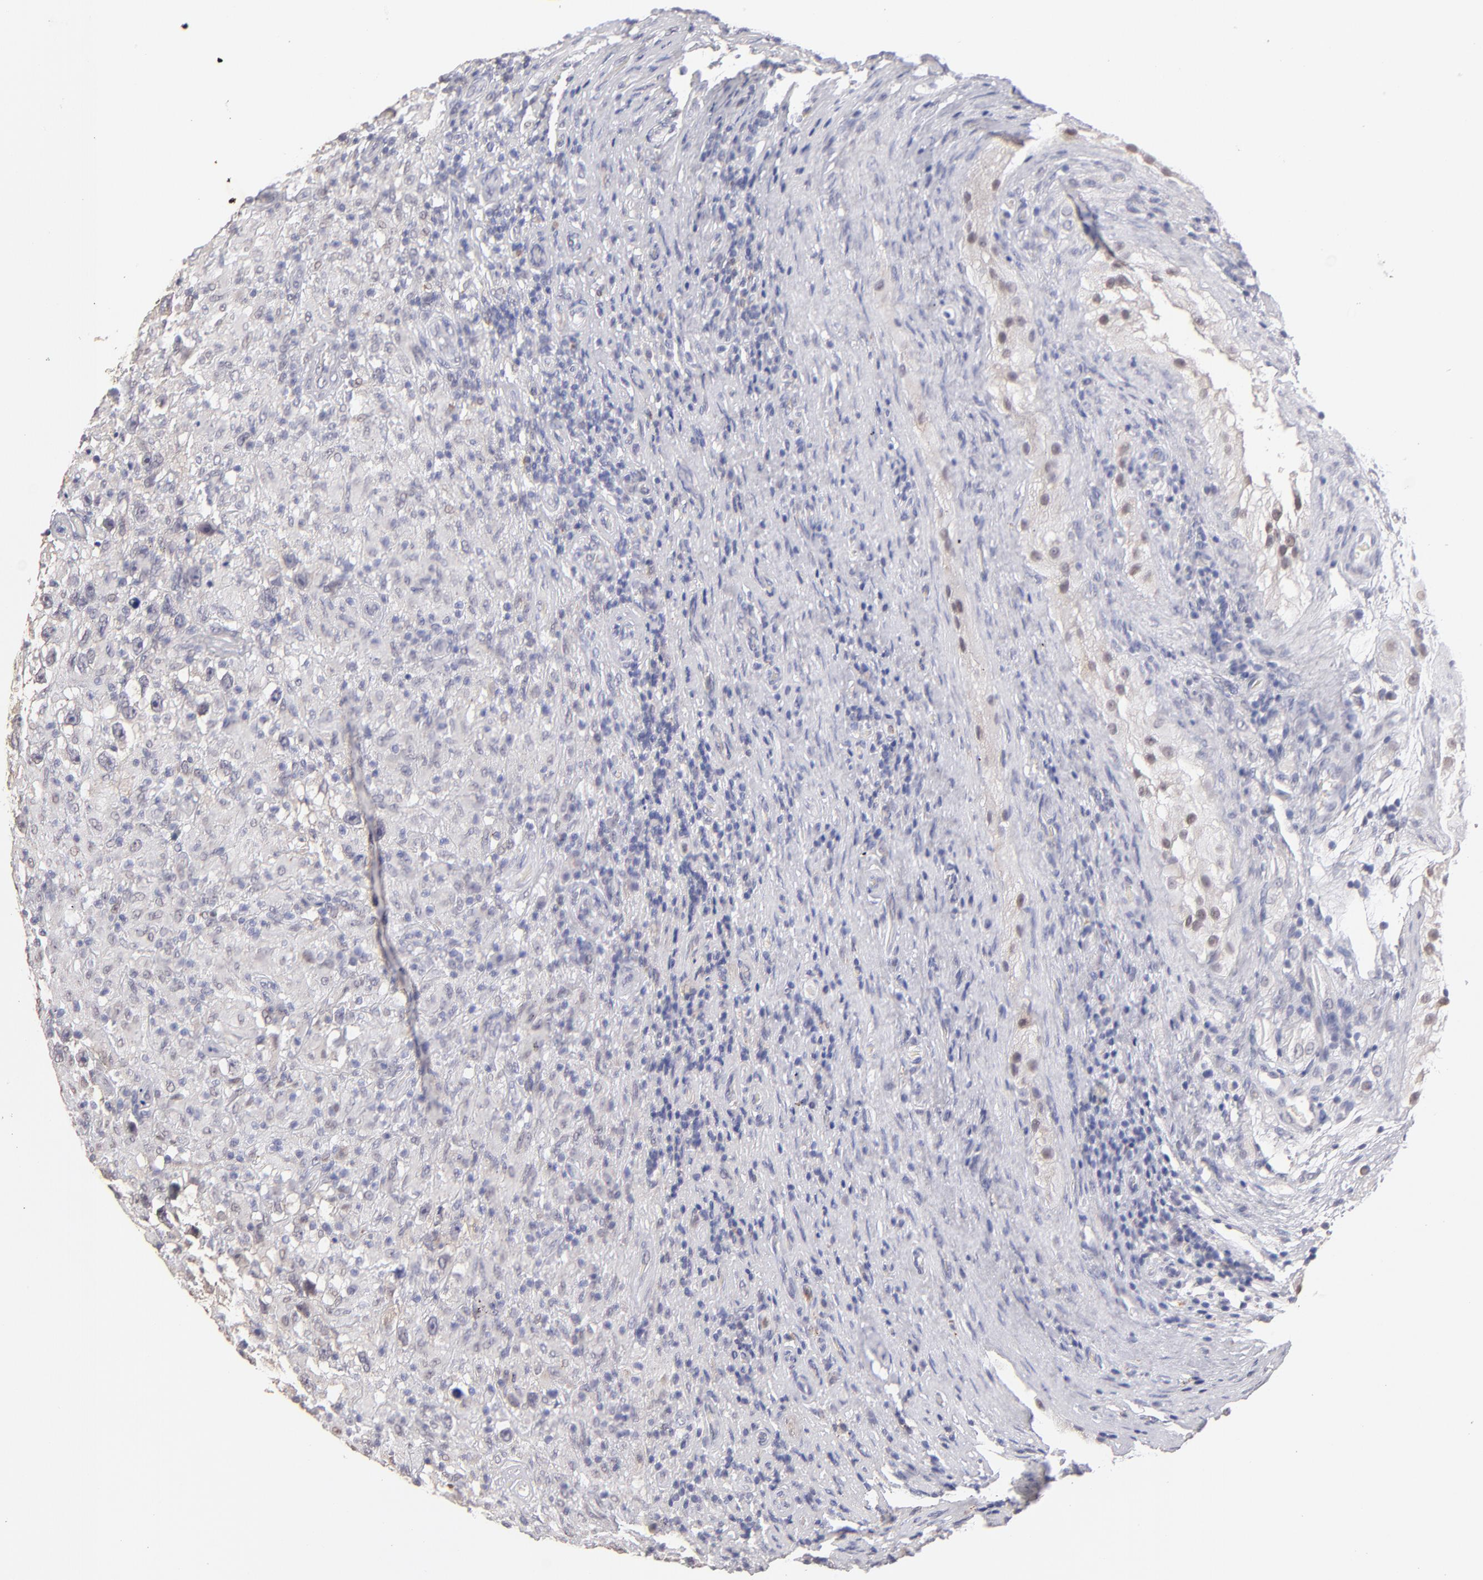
{"staining": {"intensity": "moderate", "quantity": "<25%", "location": "nuclear"}, "tissue": "testis cancer", "cell_type": "Tumor cells", "image_type": "cancer", "snomed": [{"axis": "morphology", "description": "Seminoma, NOS"}, {"axis": "topography", "description": "Testis"}], "caption": "Immunohistochemistry of human seminoma (testis) demonstrates low levels of moderate nuclear staining in approximately <25% of tumor cells.", "gene": "MGAM", "patient": {"sex": "male", "age": 34}}